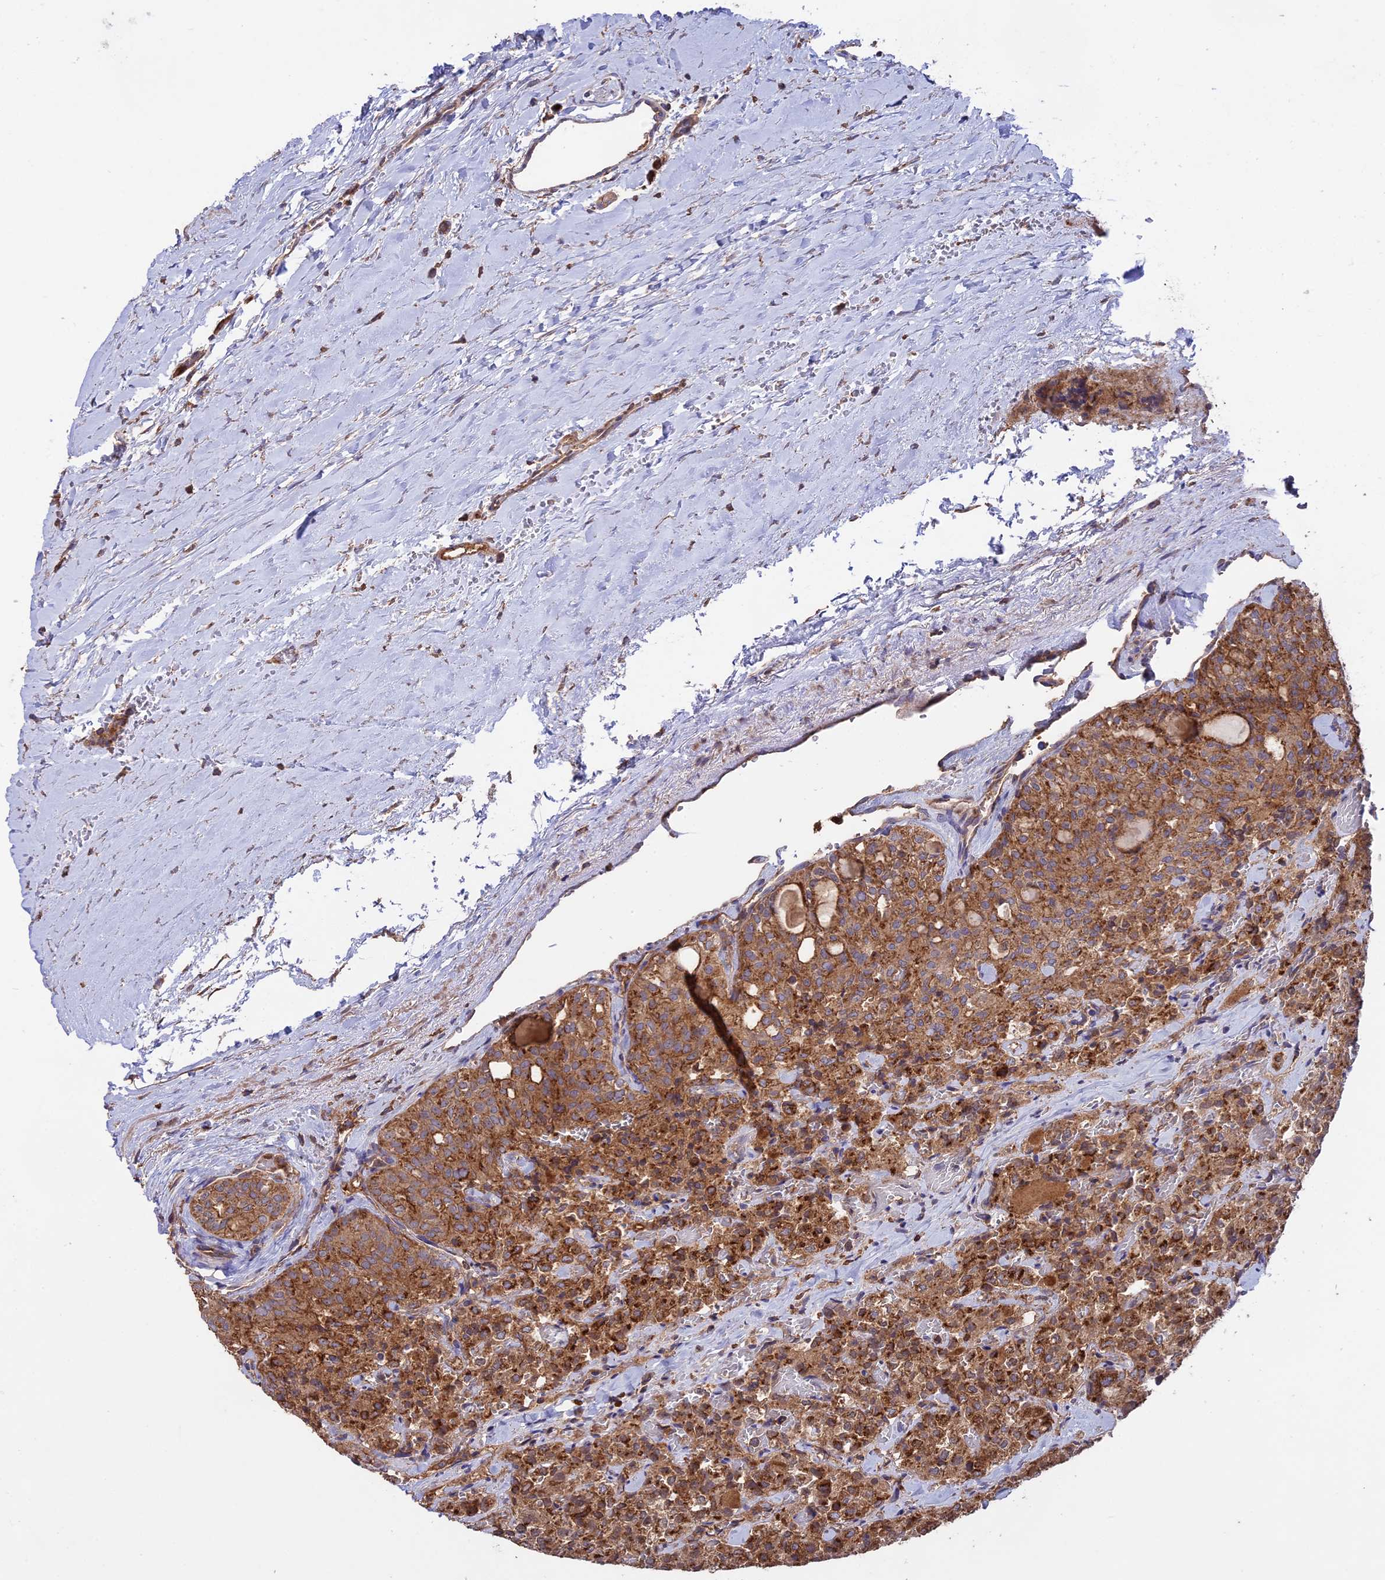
{"staining": {"intensity": "strong", "quantity": ">75%", "location": "cytoplasmic/membranous"}, "tissue": "thyroid cancer", "cell_type": "Tumor cells", "image_type": "cancer", "snomed": [{"axis": "morphology", "description": "Follicular adenoma carcinoma, NOS"}, {"axis": "topography", "description": "Thyroid gland"}], "caption": "The micrograph demonstrates staining of thyroid follicular adenoma carcinoma, revealing strong cytoplasmic/membranous protein positivity (brown color) within tumor cells. (brown staining indicates protein expression, while blue staining denotes nuclei).", "gene": "NUDT8", "patient": {"sex": "male", "age": 75}}